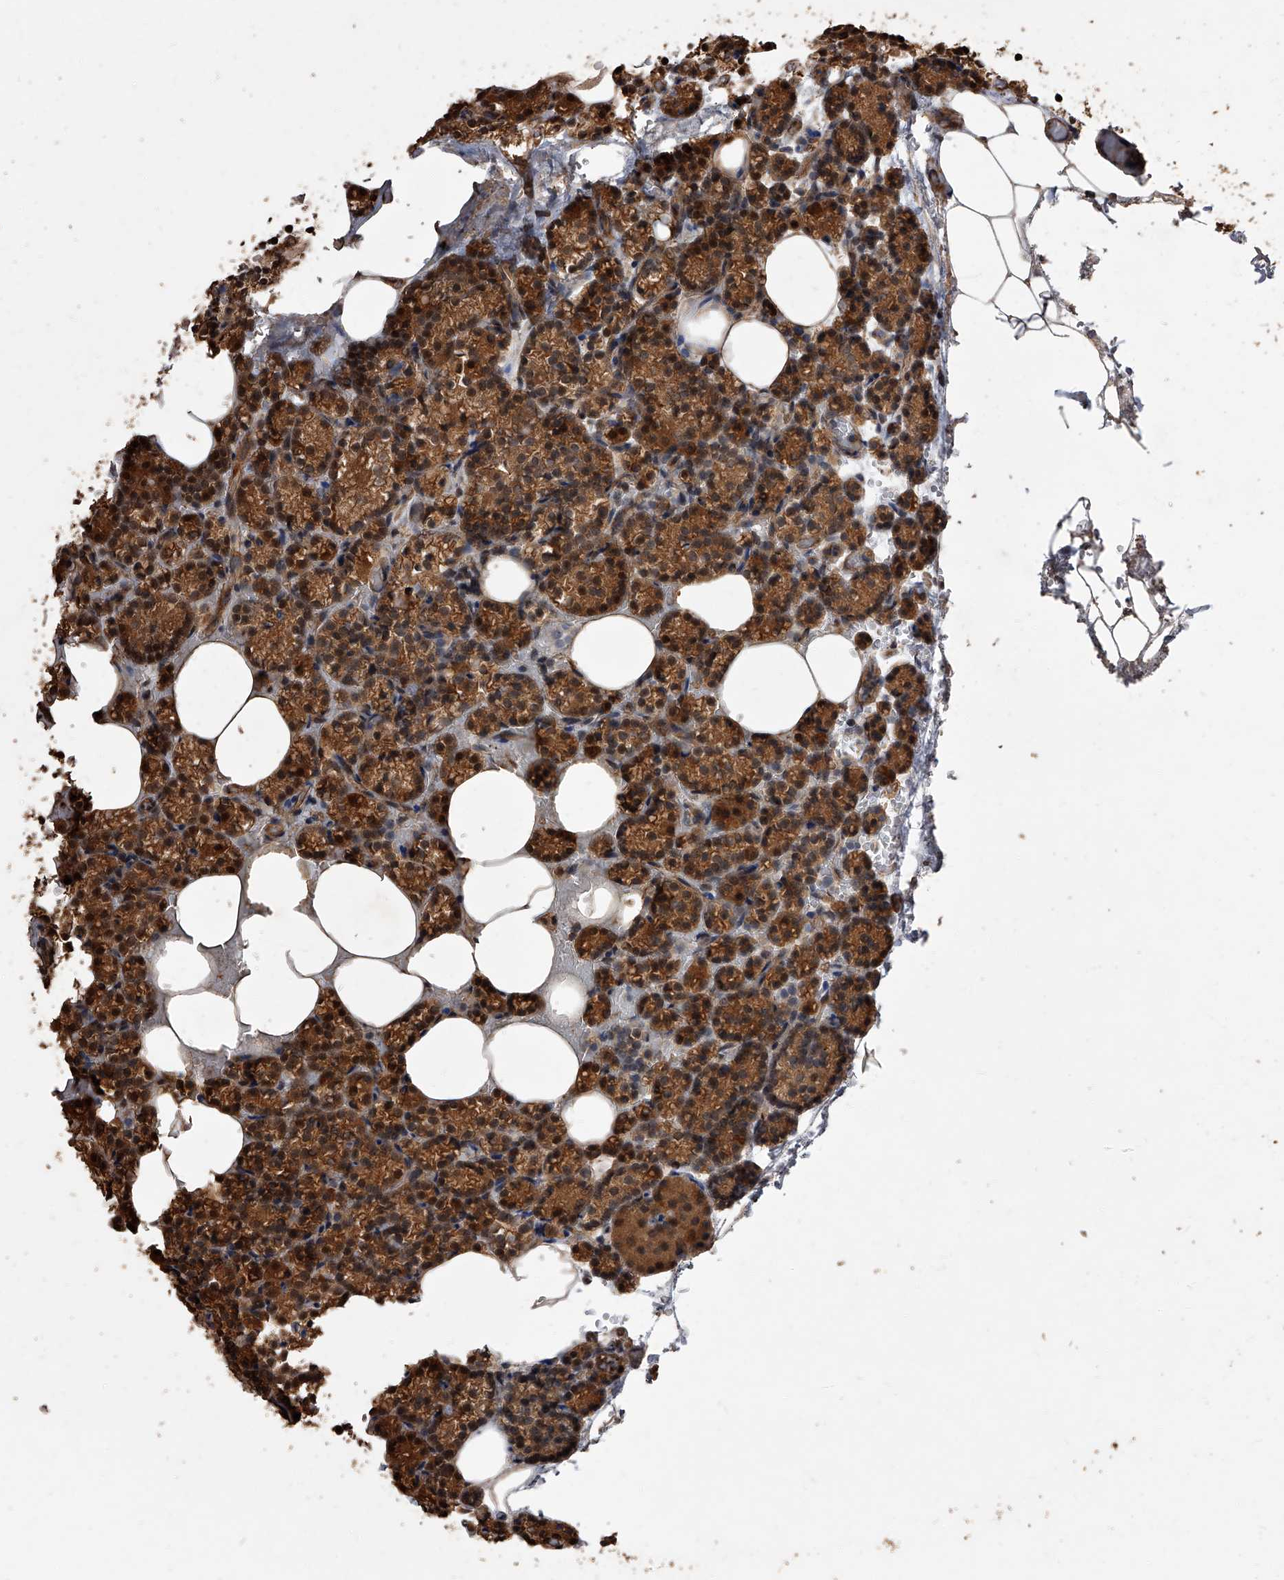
{"staining": {"intensity": "strong", "quantity": ">75%", "location": "cytoplasmic/membranous"}, "tissue": "parathyroid gland", "cell_type": "Glandular cells", "image_type": "normal", "snomed": [{"axis": "morphology", "description": "Normal tissue, NOS"}, {"axis": "topography", "description": "Parathyroid gland"}], "caption": "Immunohistochemical staining of benign parathyroid gland reveals high levels of strong cytoplasmic/membranous expression in about >75% of glandular cells.", "gene": "LTV1", "patient": {"sex": "female", "age": 78}}